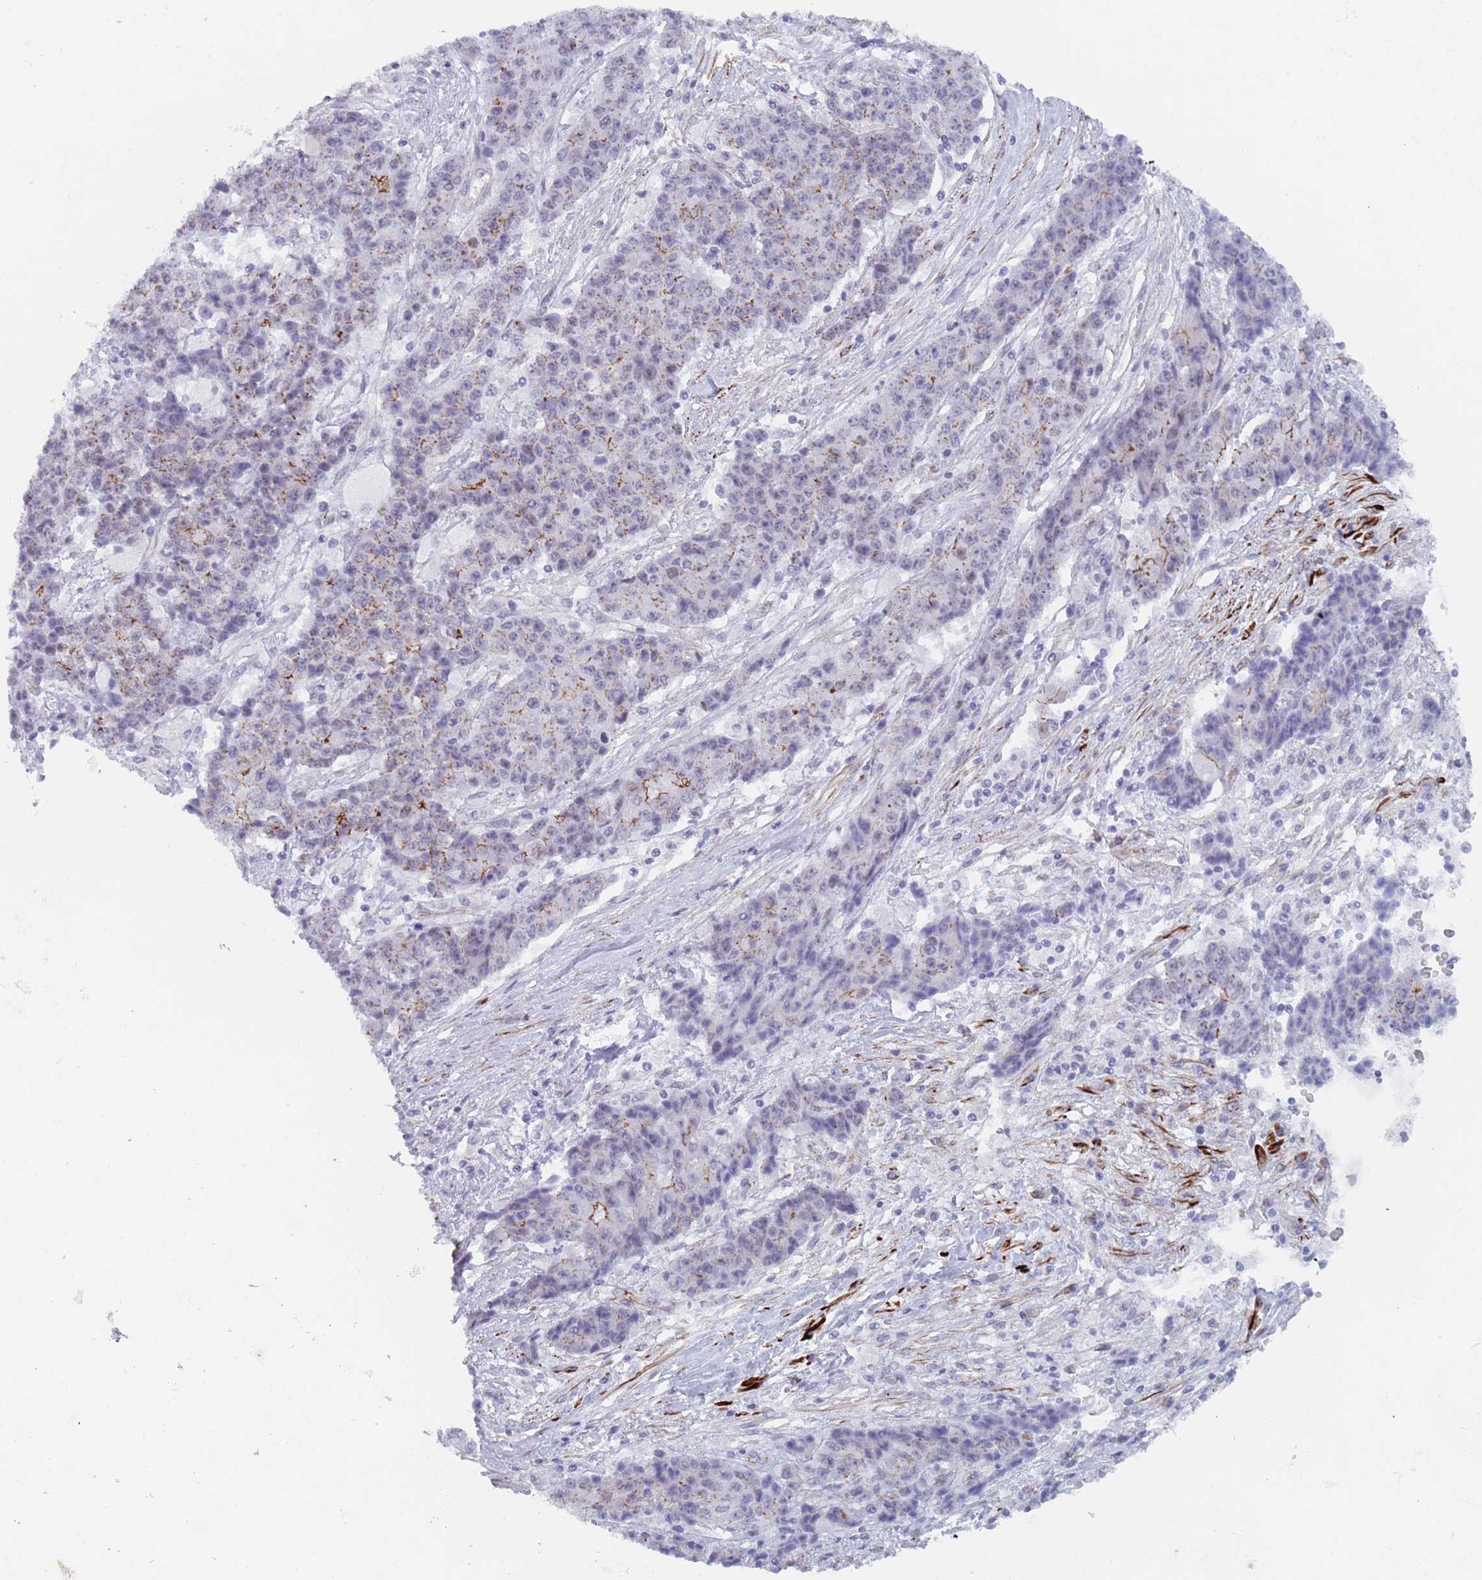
{"staining": {"intensity": "moderate", "quantity": "<25%", "location": "cytoplasmic/membranous"}, "tissue": "ovarian cancer", "cell_type": "Tumor cells", "image_type": "cancer", "snomed": [{"axis": "morphology", "description": "Carcinoma, endometroid"}, {"axis": "topography", "description": "Ovary"}], "caption": "Immunohistochemical staining of ovarian cancer reveals low levels of moderate cytoplasmic/membranous positivity in approximately <25% of tumor cells.", "gene": "OR5A2", "patient": {"sex": "female", "age": 42}}